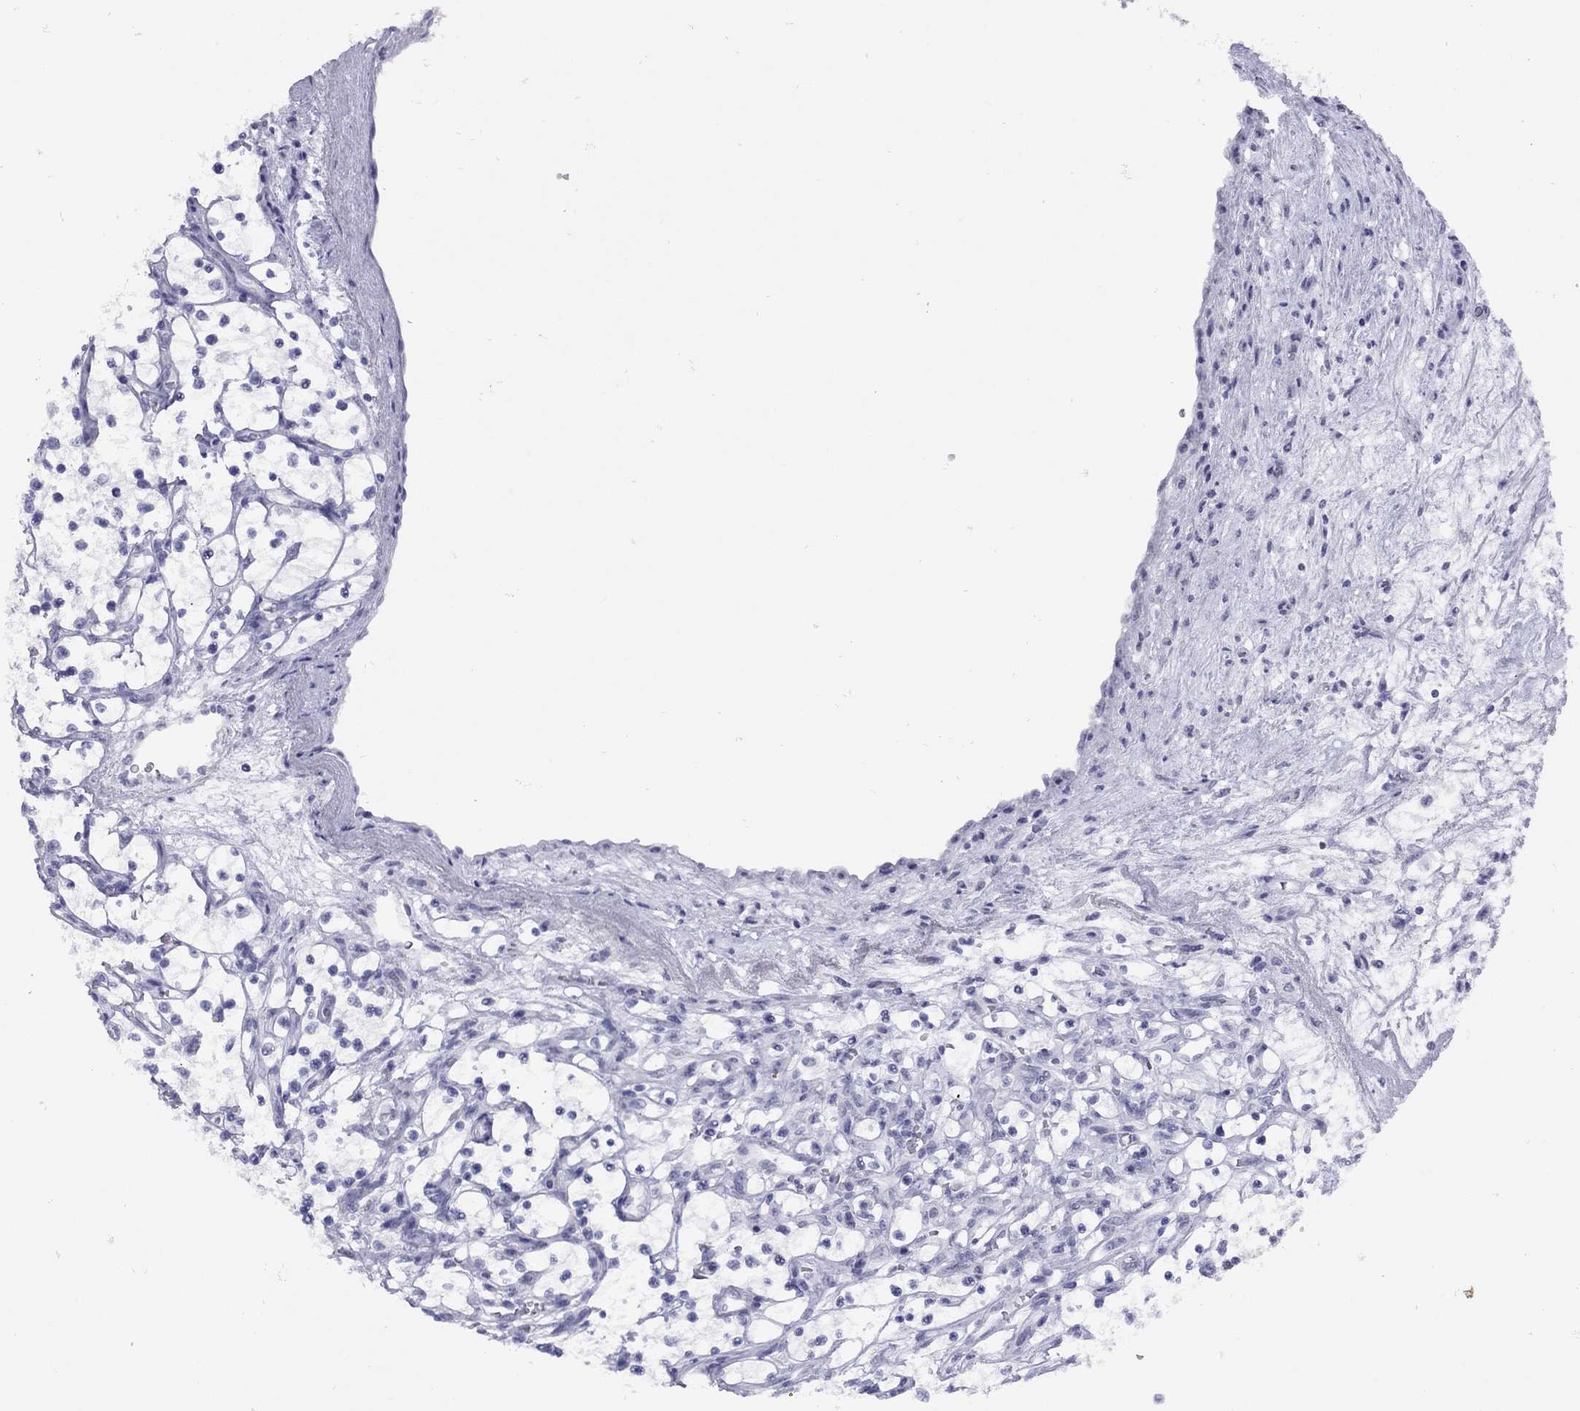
{"staining": {"intensity": "negative", "quantity": "none", "location": "none"}, "tissue": "renal cancer", "cell_type": "Tumor cells", "image_type": "cancer", "snomed": [{"axis": "morphology", "description": "Adenocarcinoma, NOS"}, {"axis": "topography", "description": "Kidney"}], "caption": "An image of human renal cancer (adenocarcinoma) is negative for staining in tumor cells.", "gene": "LYAR", "patient": {"sex": "female", "age": 69}}